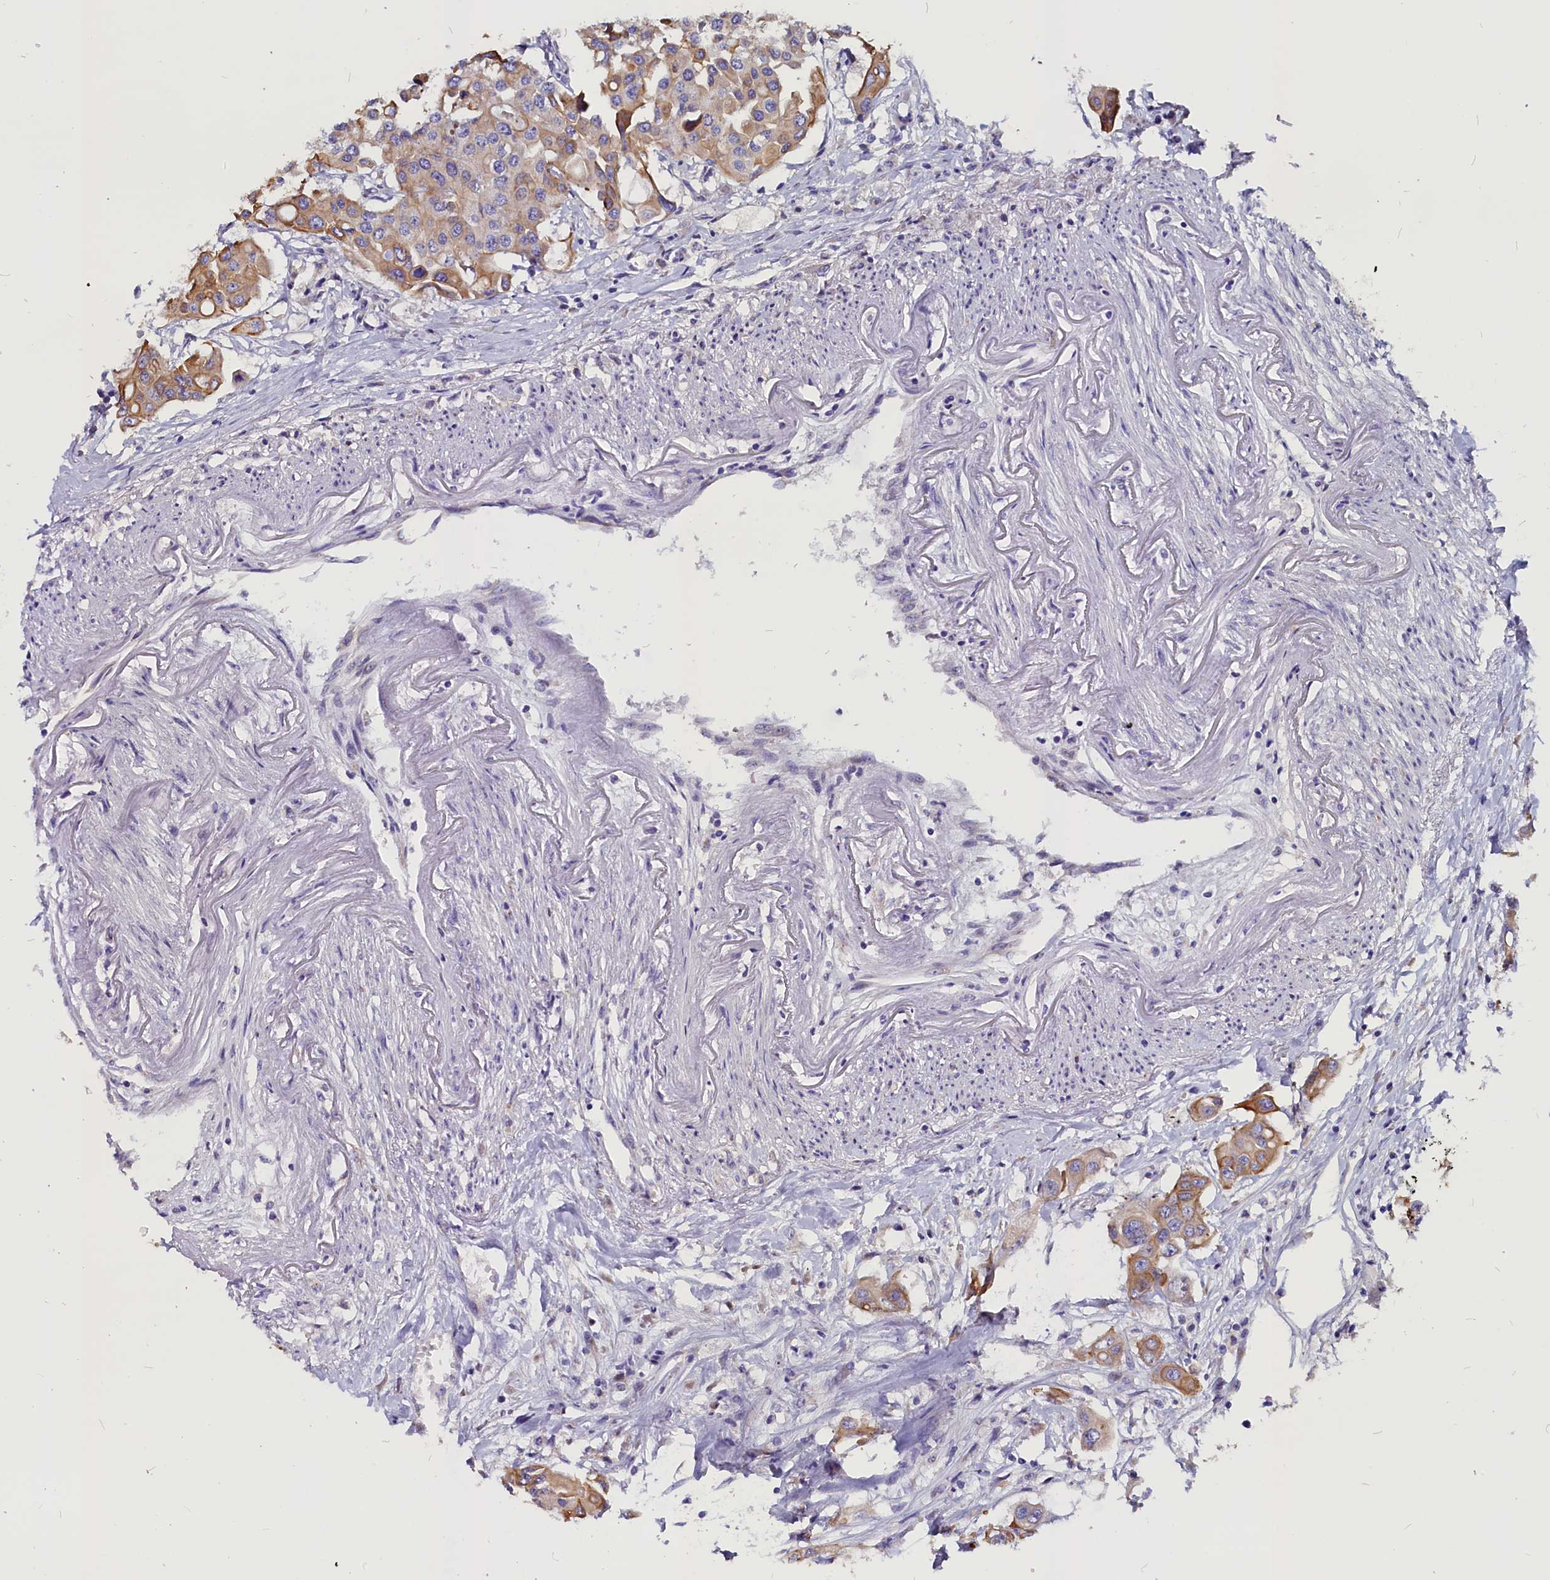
{"staining": {"intensity": "moderate", "quantity": "25%-75%", "location": "cytoplasmic/membranous"}, "tissue": "colorectal cancer", "cell_type": "Tumor cells", "image_type": "cancer", "snomed": [{"axis": "morphology", "description": "Adenocarcinoma, NOS"}, {"axis": "topography", "description": "Colon"}], "caption": "Protein expression analysis of colorectal cancer shows moderate cytoplasmic/membranous positivity in about 25%-75% of tumor cells.", "gene": "CEP170", "patient": {"sex": "male", "age": 77}}